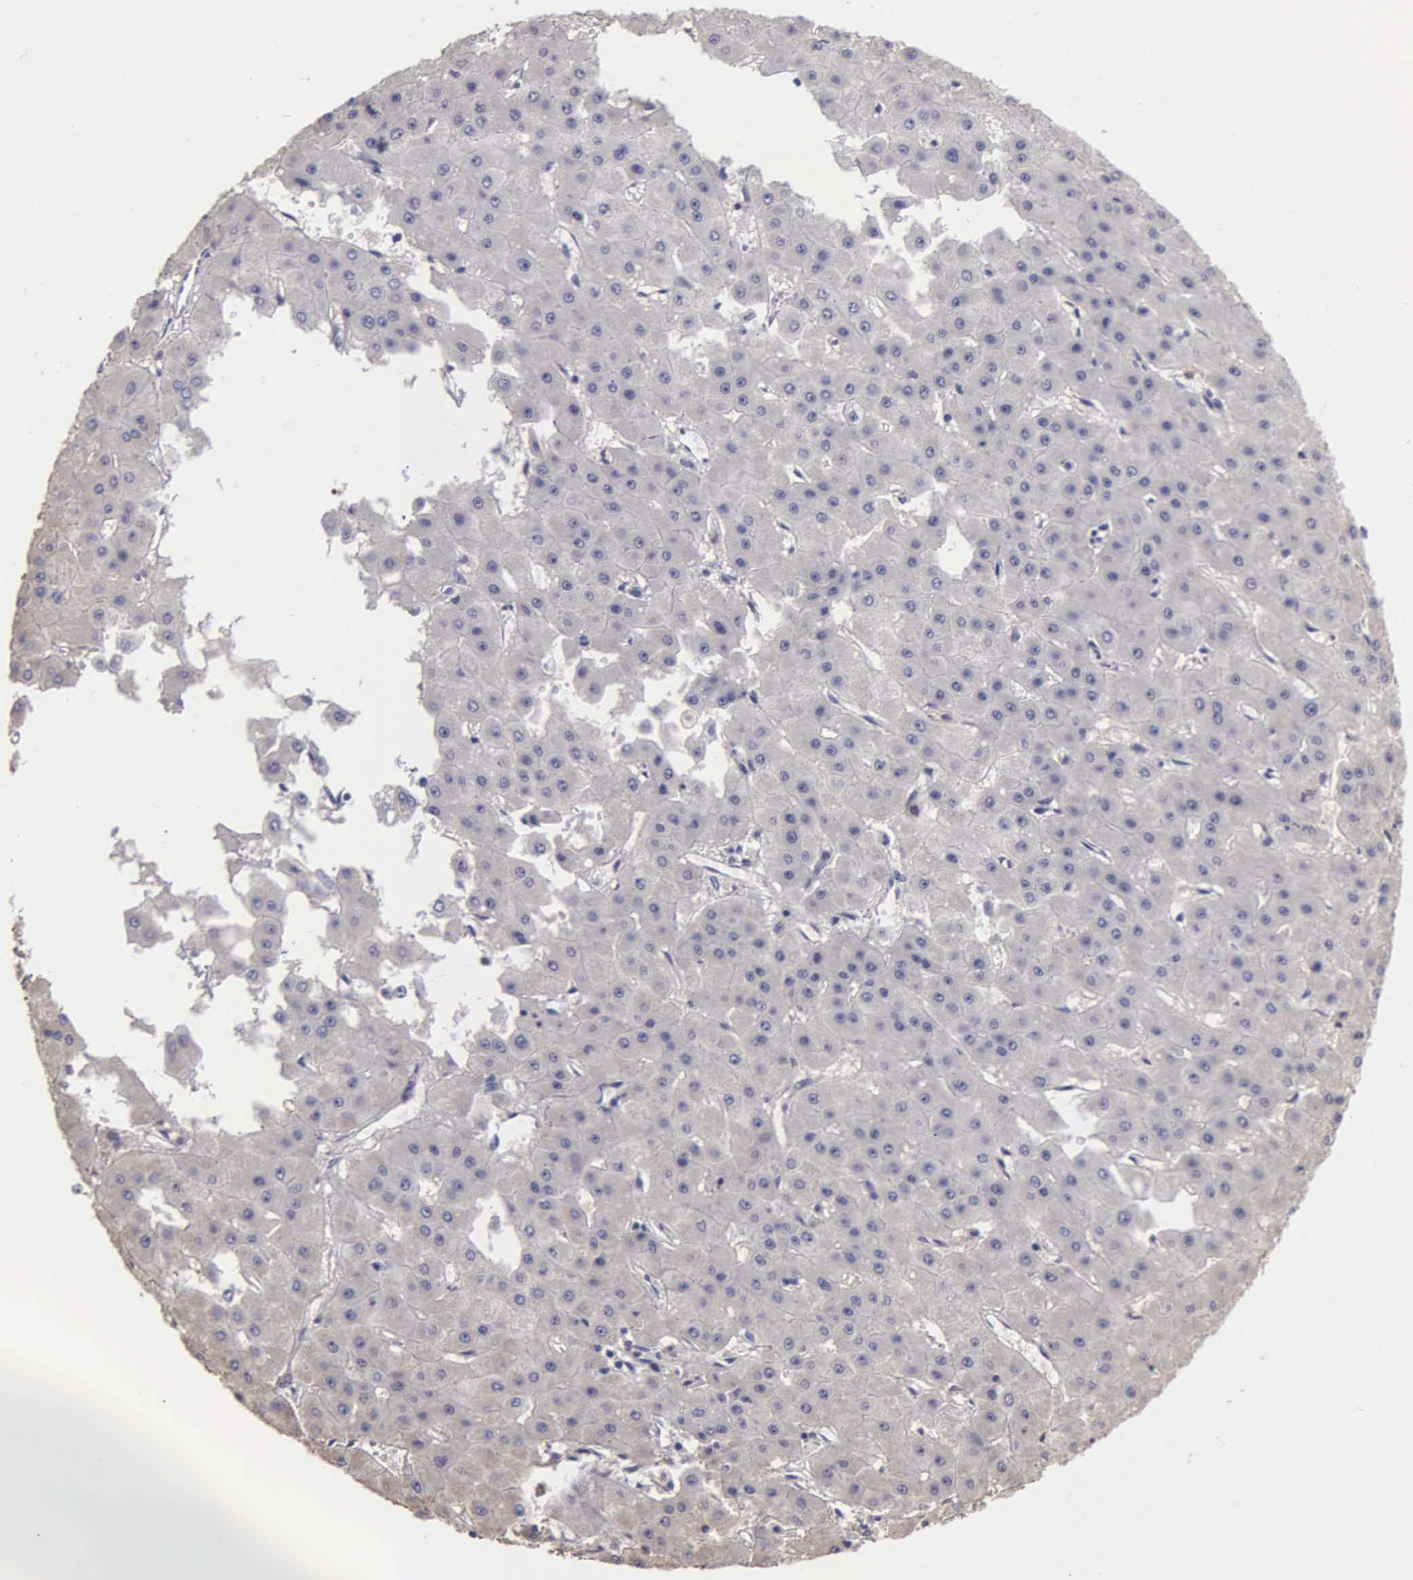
{"staining": {"intensity": "weak", "quantity": "25%-75%", "location": "cytoplasmic/membranous"}, "tissue": "liver cancer", "cell_type": "Tumor cells", "image_type": "cancer", "snomed": [{"axis": "morphology", "description": "Carcinoma, Hepatocellular, NOS"}, {"axis": "topography", "description": "Liver"}], "caption": "Hepatocellular carcinoma (liver) was stained to show a protein in brown. There is low levels of weak cytoplasmic/membranous expression in about 25%-75% of tumor cells. The protein is stained brown, and the nuclei are stained in blue (DAB (3,3'-diaminobenzidine) IHC with brightfield microscopy, high magnification).", "gene": "BRD1", "patient": {"sex": "female", "age": 52}}